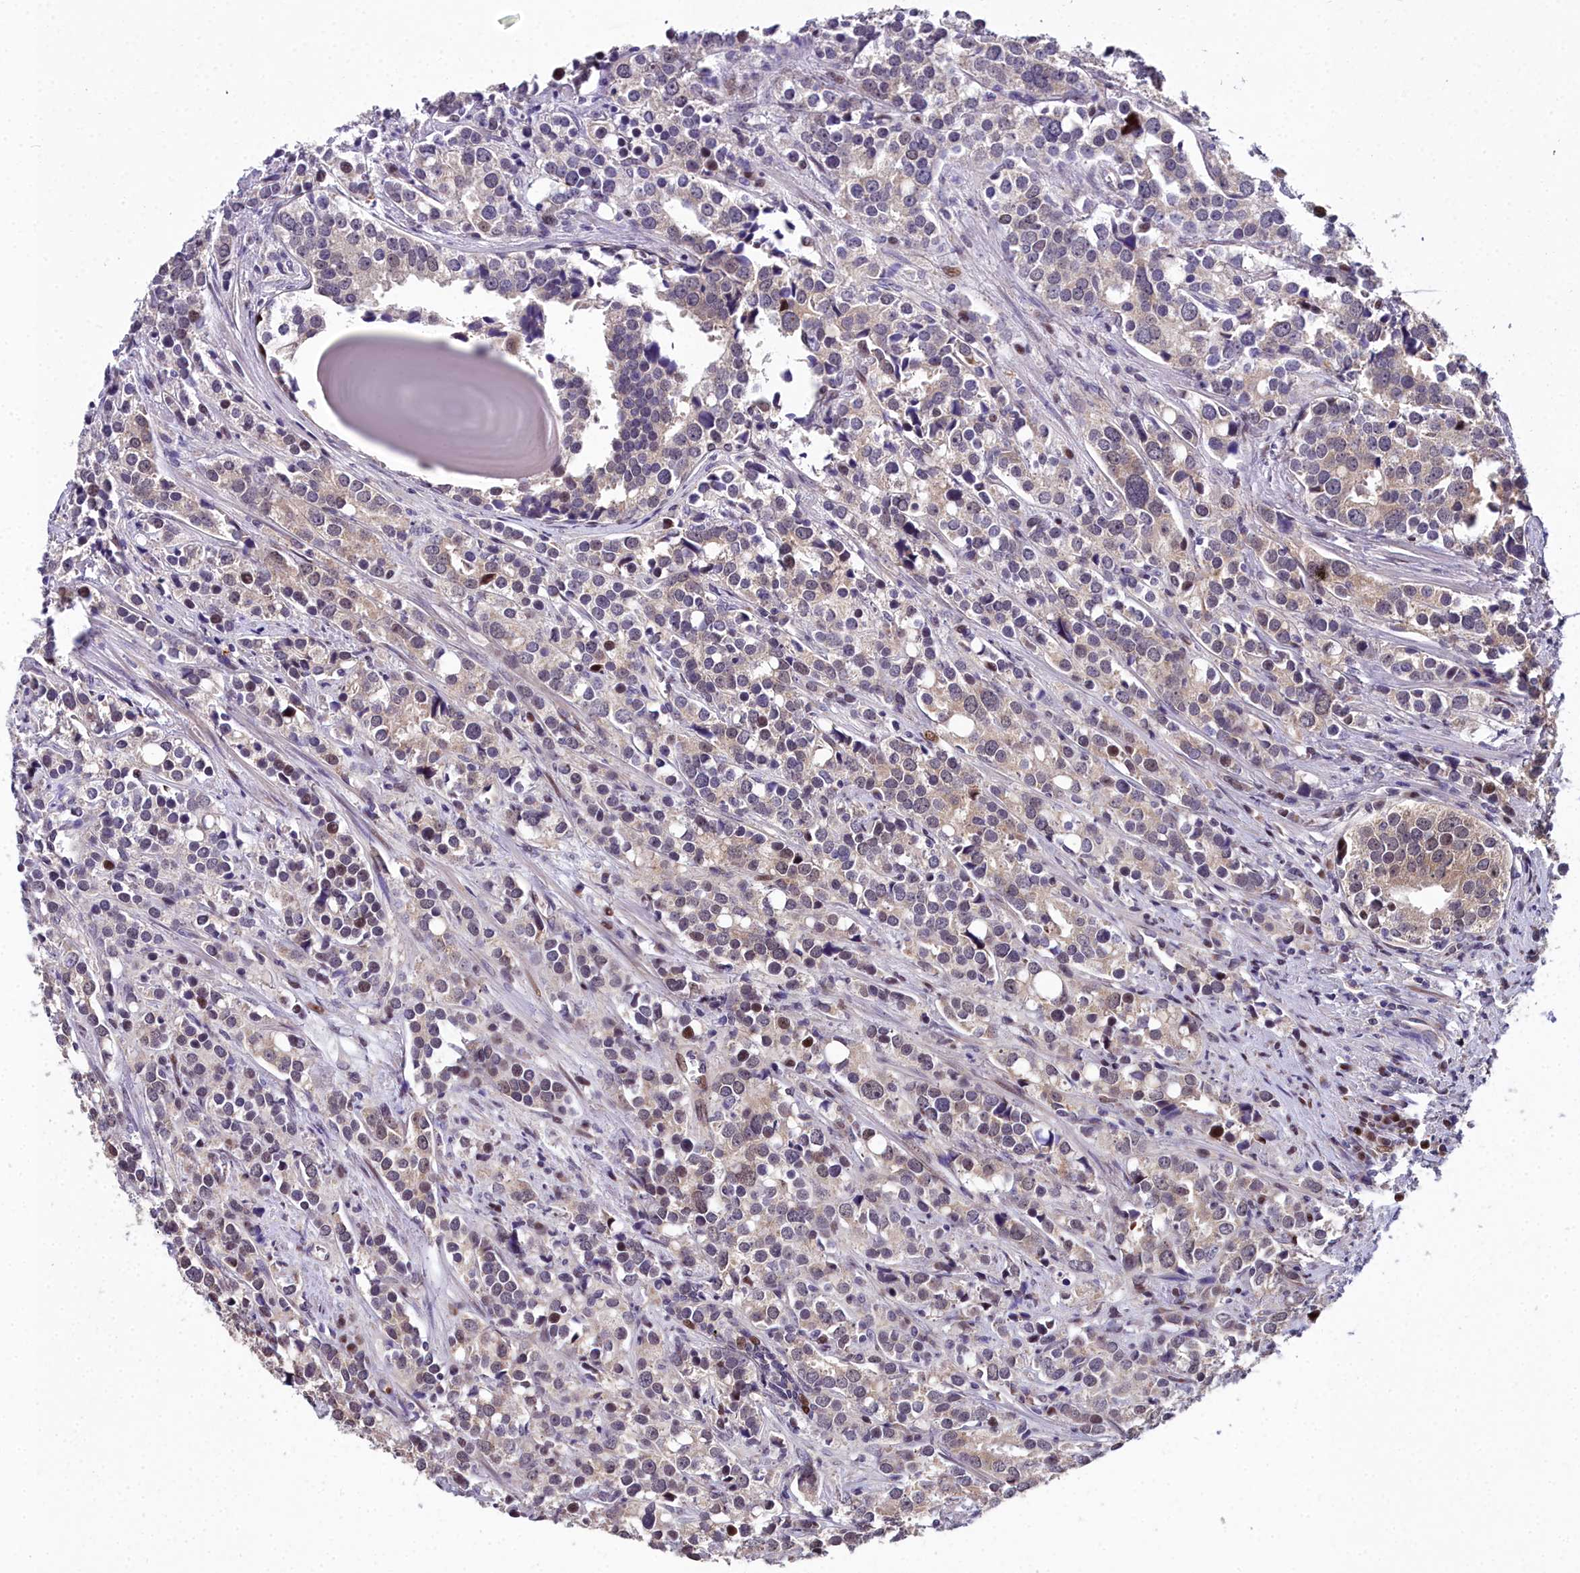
{"staining": {"intensity": "weak", "quantity": "25%-75%", "location": "cytoplasmic/membranous,nuclear"}, "tissue": "prostate cancer", "cell_type": "Tumor cells", "image_type": "cancer", "snomed": [{"axis": "morphology", "description": "Adenocarcinoma, High grade"}, {"axis": "topography", "description": "Prostate"}], "caption": "Immunohistochemistry of human prostate high-grade adenocarcinoma demonstrates low levels of weak cytoplasmic/membranous and nuclear positivity in about 25%-75% of tumor cells. The protein is stained brown, and the nuclei are stained in blue (DAB (3,3'-diaminobenzidine) IHC with brightfield microscopy, high magnification).", "gene": "AP1M1", "patient": {"sex": "male", "age": 71}}